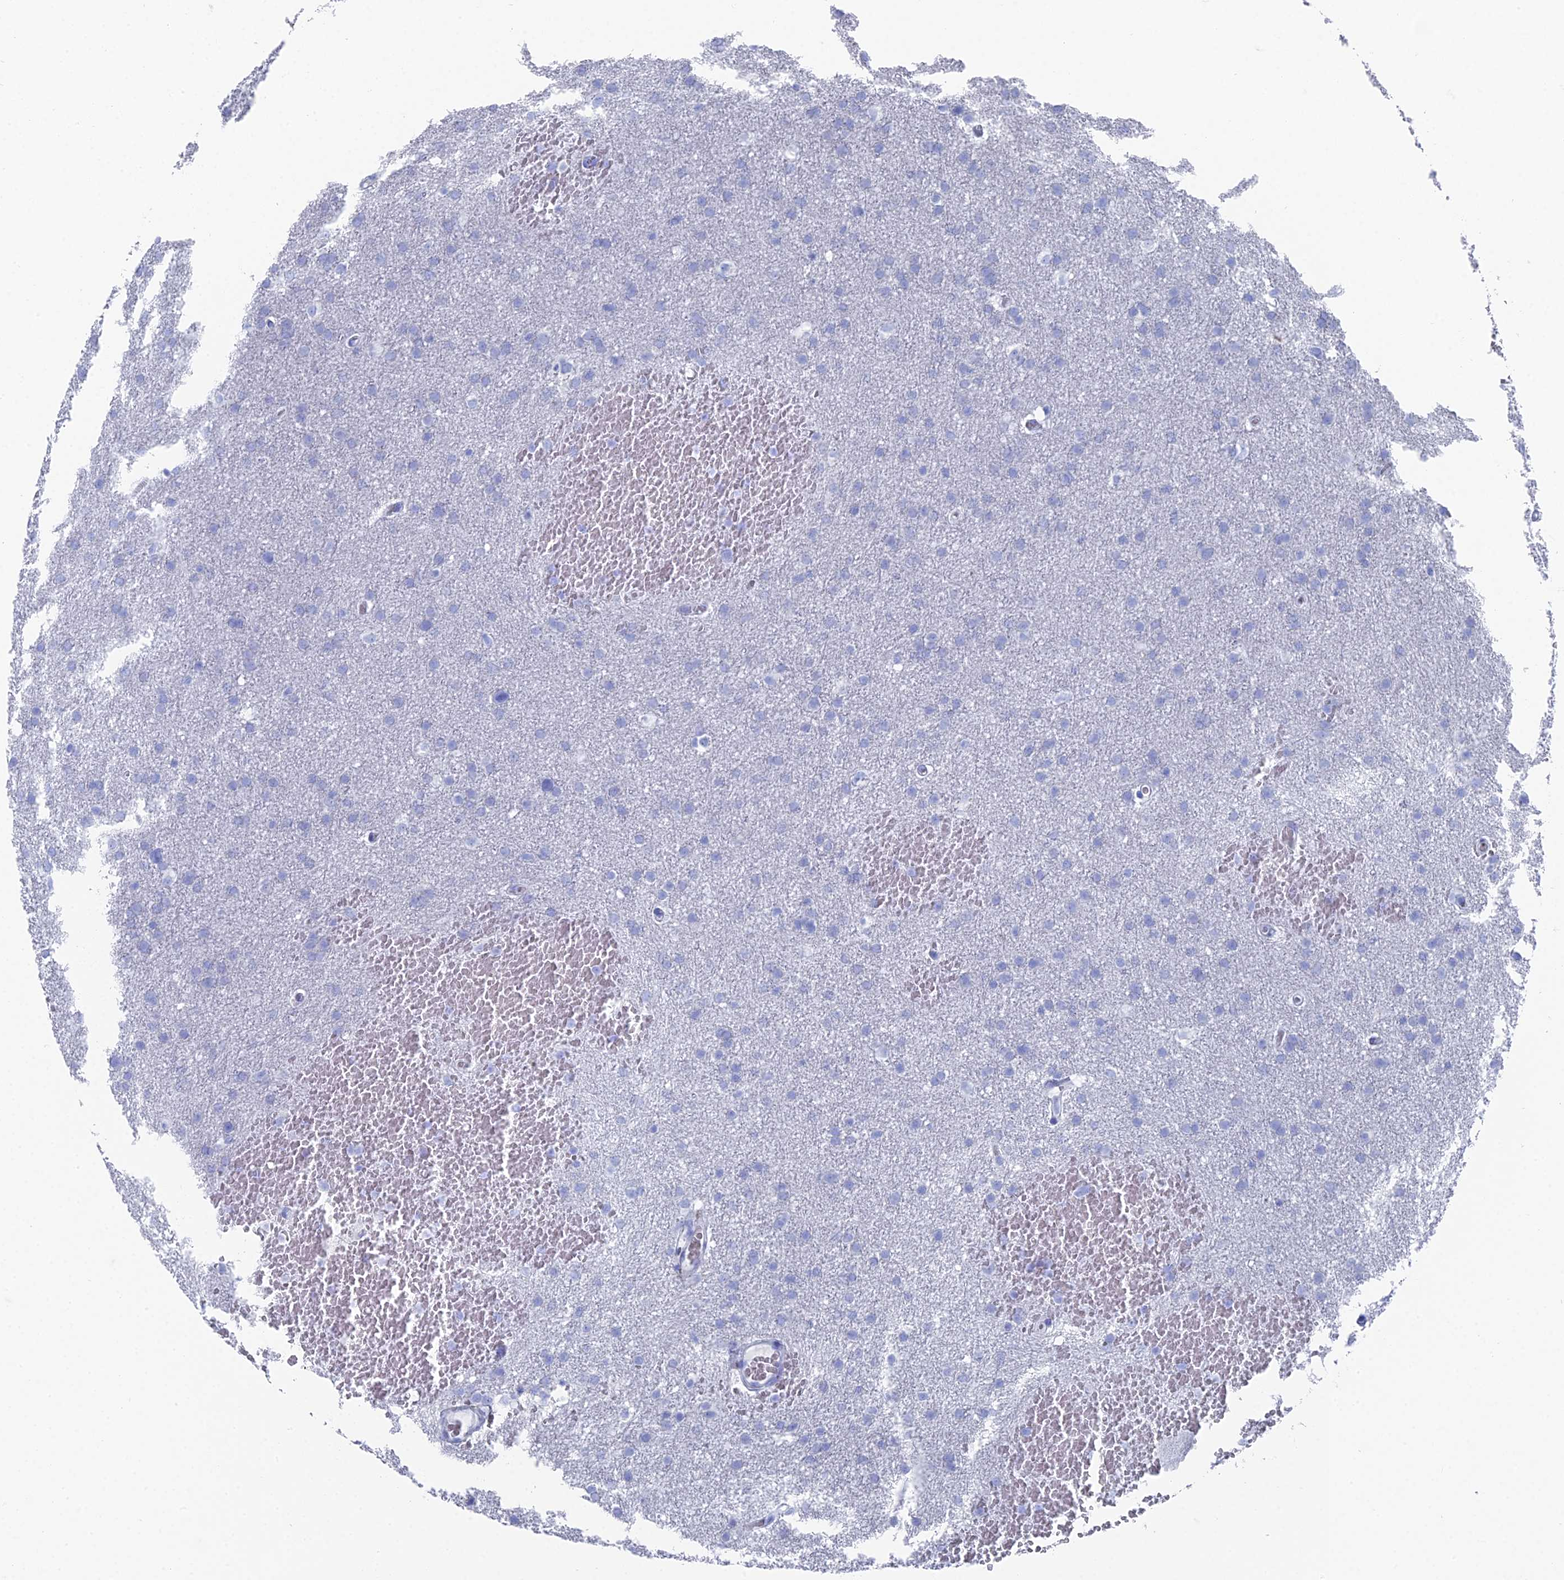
{"staining": {"intensity": "negative", "quantity": "none", "location": "none"}, "tissue": "glioma", "cell_type": "Tumor cells", "image_type": "cancer", "snomed": [{"axis": "morphology", "description": "Glioma, malignant, High grade"}, {"axis": "topography", "description": "Cerebral cortex"}], "caption": "A micrograph of human glioma is negative for staining in tumor cells. The staining was performed using DAB to visualize the protein expression in brown, while the nuclei were stained in blue with hematoxylin (Magnification: 20x).", "gene": "ENPP3", "patient": {"sex": "female", "age": 36}}